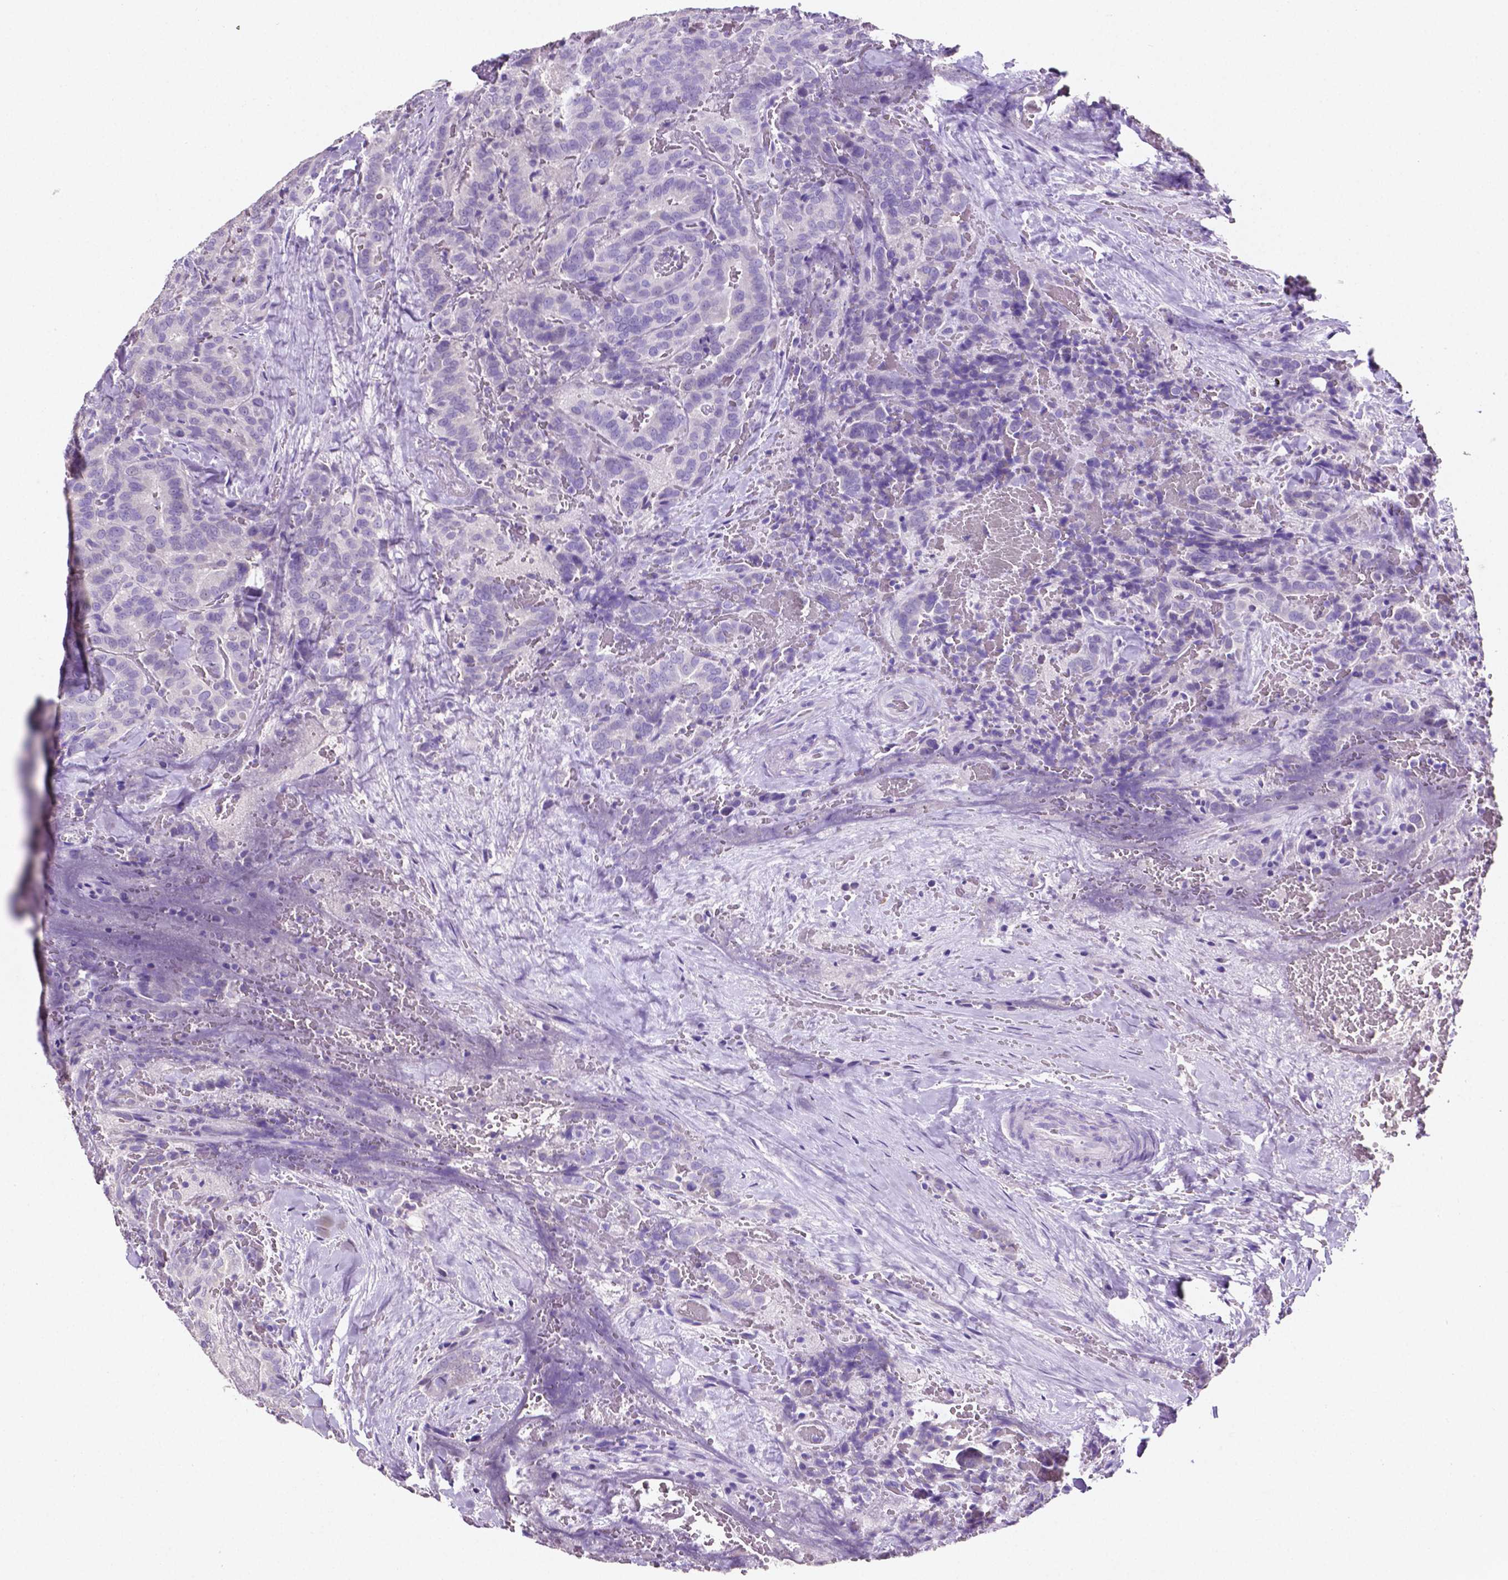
{"staining": {"intensity": "negative", "quantity": "none", "location": "none"}, "tissue": "thyroid cancer", "cell_type": "Tumor cells", "image_type": "cancer", "snomed": [{"axis": "morphology", "description": "Papillary adenocarcinoma, NOS"}, {"axis": "topography", "description": "Thyroid gland"}], "caption": "Immunohistochemical staining of thyroid cancer (papillary adenocarcinoma) reveals no significant expression in tumor cells.", "gene": "SLC22A2", "patient": {"sex": "male", "age": 61}}